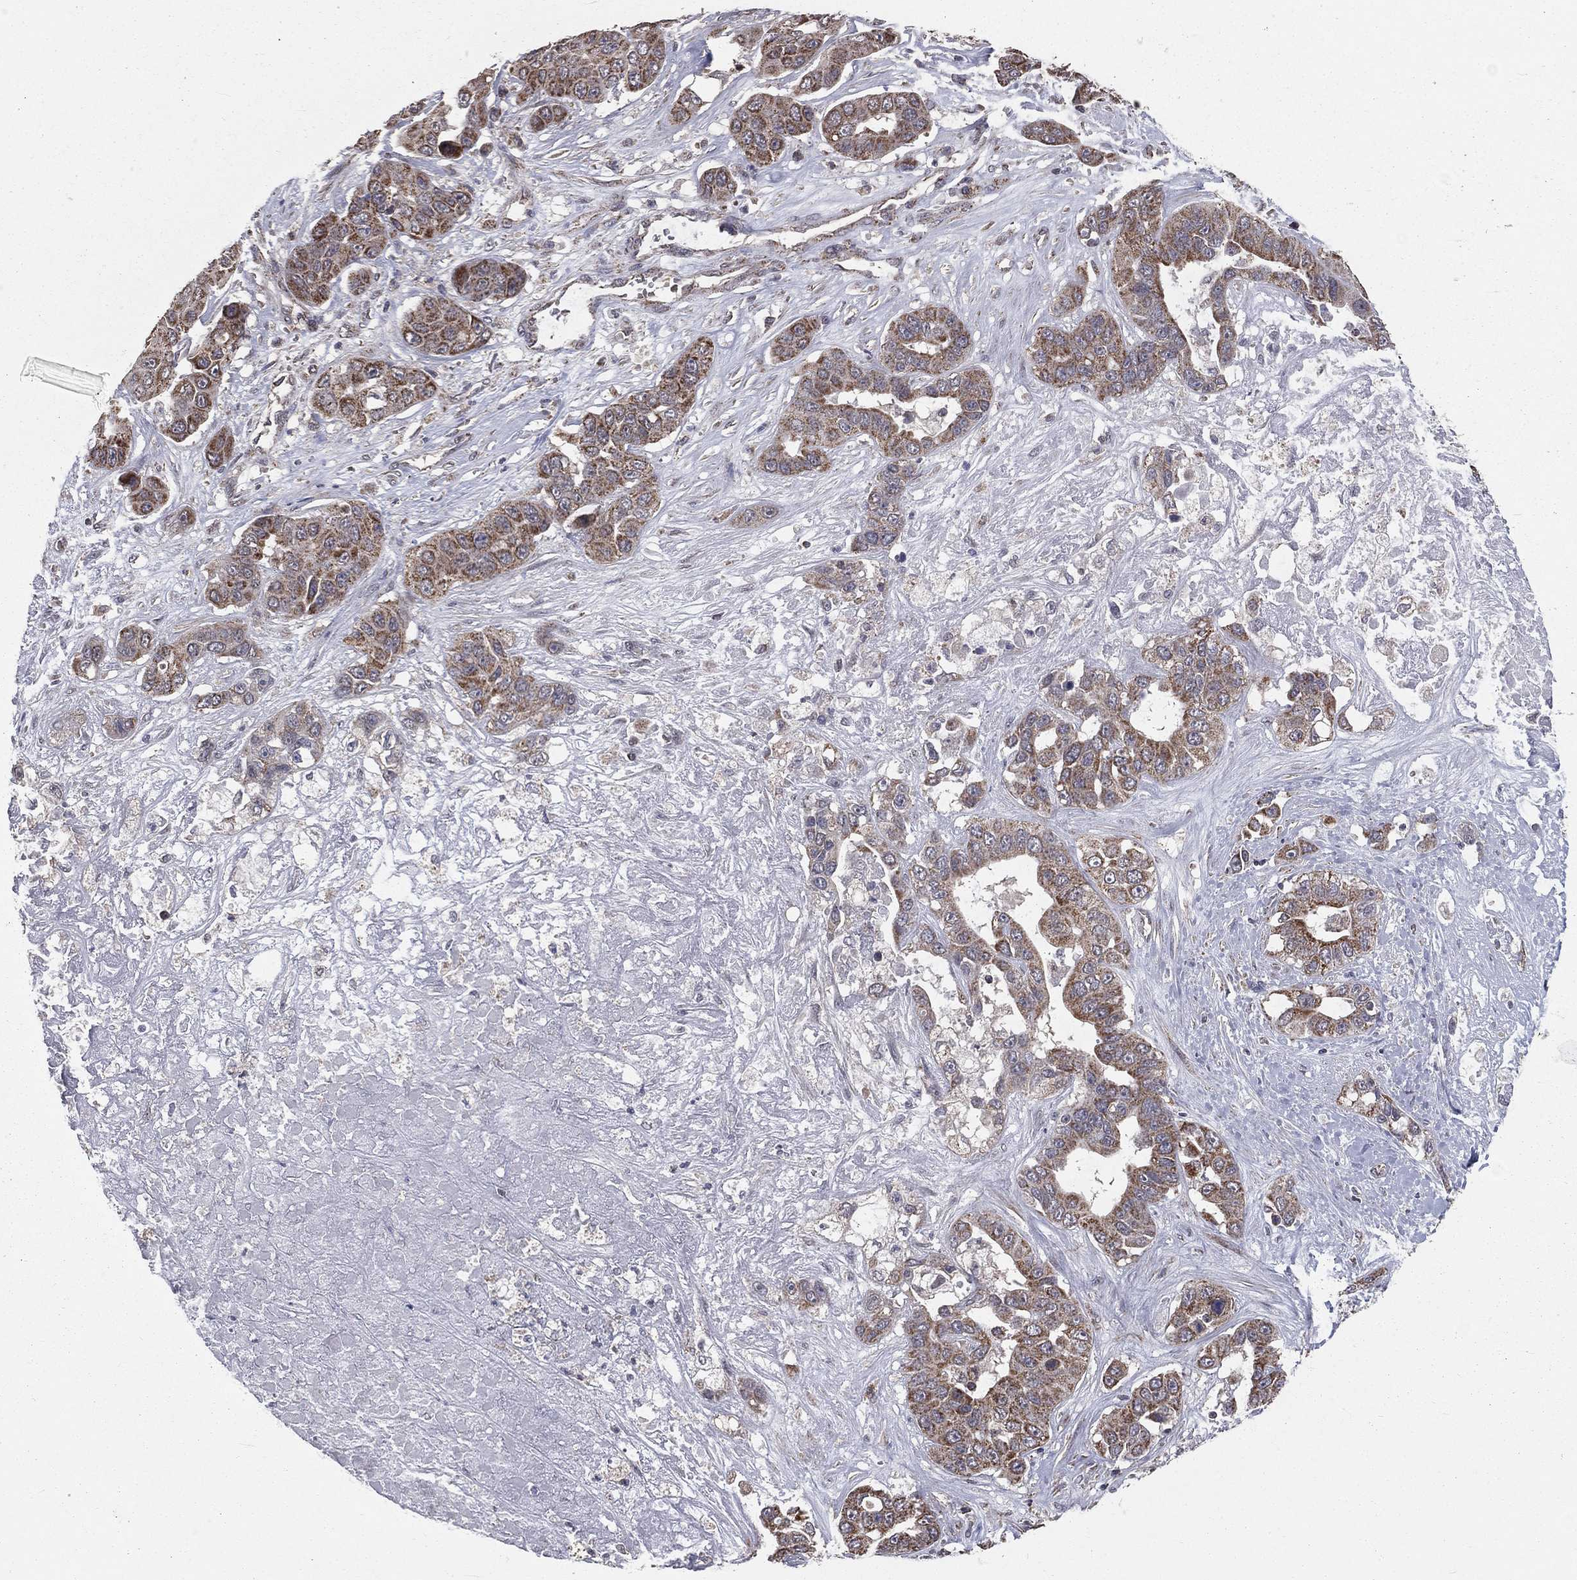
{"staining": {"intensity": "moderate", "quantity": "25%-75%", "location": "cytoplasmic/membranous"}, "tissue": "liver cancer", "cell_type": "Tumor cells", "image_type": "cancer", "snomed": [{"axis": "morphology", "description": "Cholangiocarcinoma"}, {"axis": "topography", "description": "Liver"}], "caption": "A medium amount of moderate cytoplasmic/membranous expression is present in approximately 25%-75% of tumor cells in liver cancer tissue.", "gene": "MRPL46", "patient": {"sex": "female", "age": 52}}